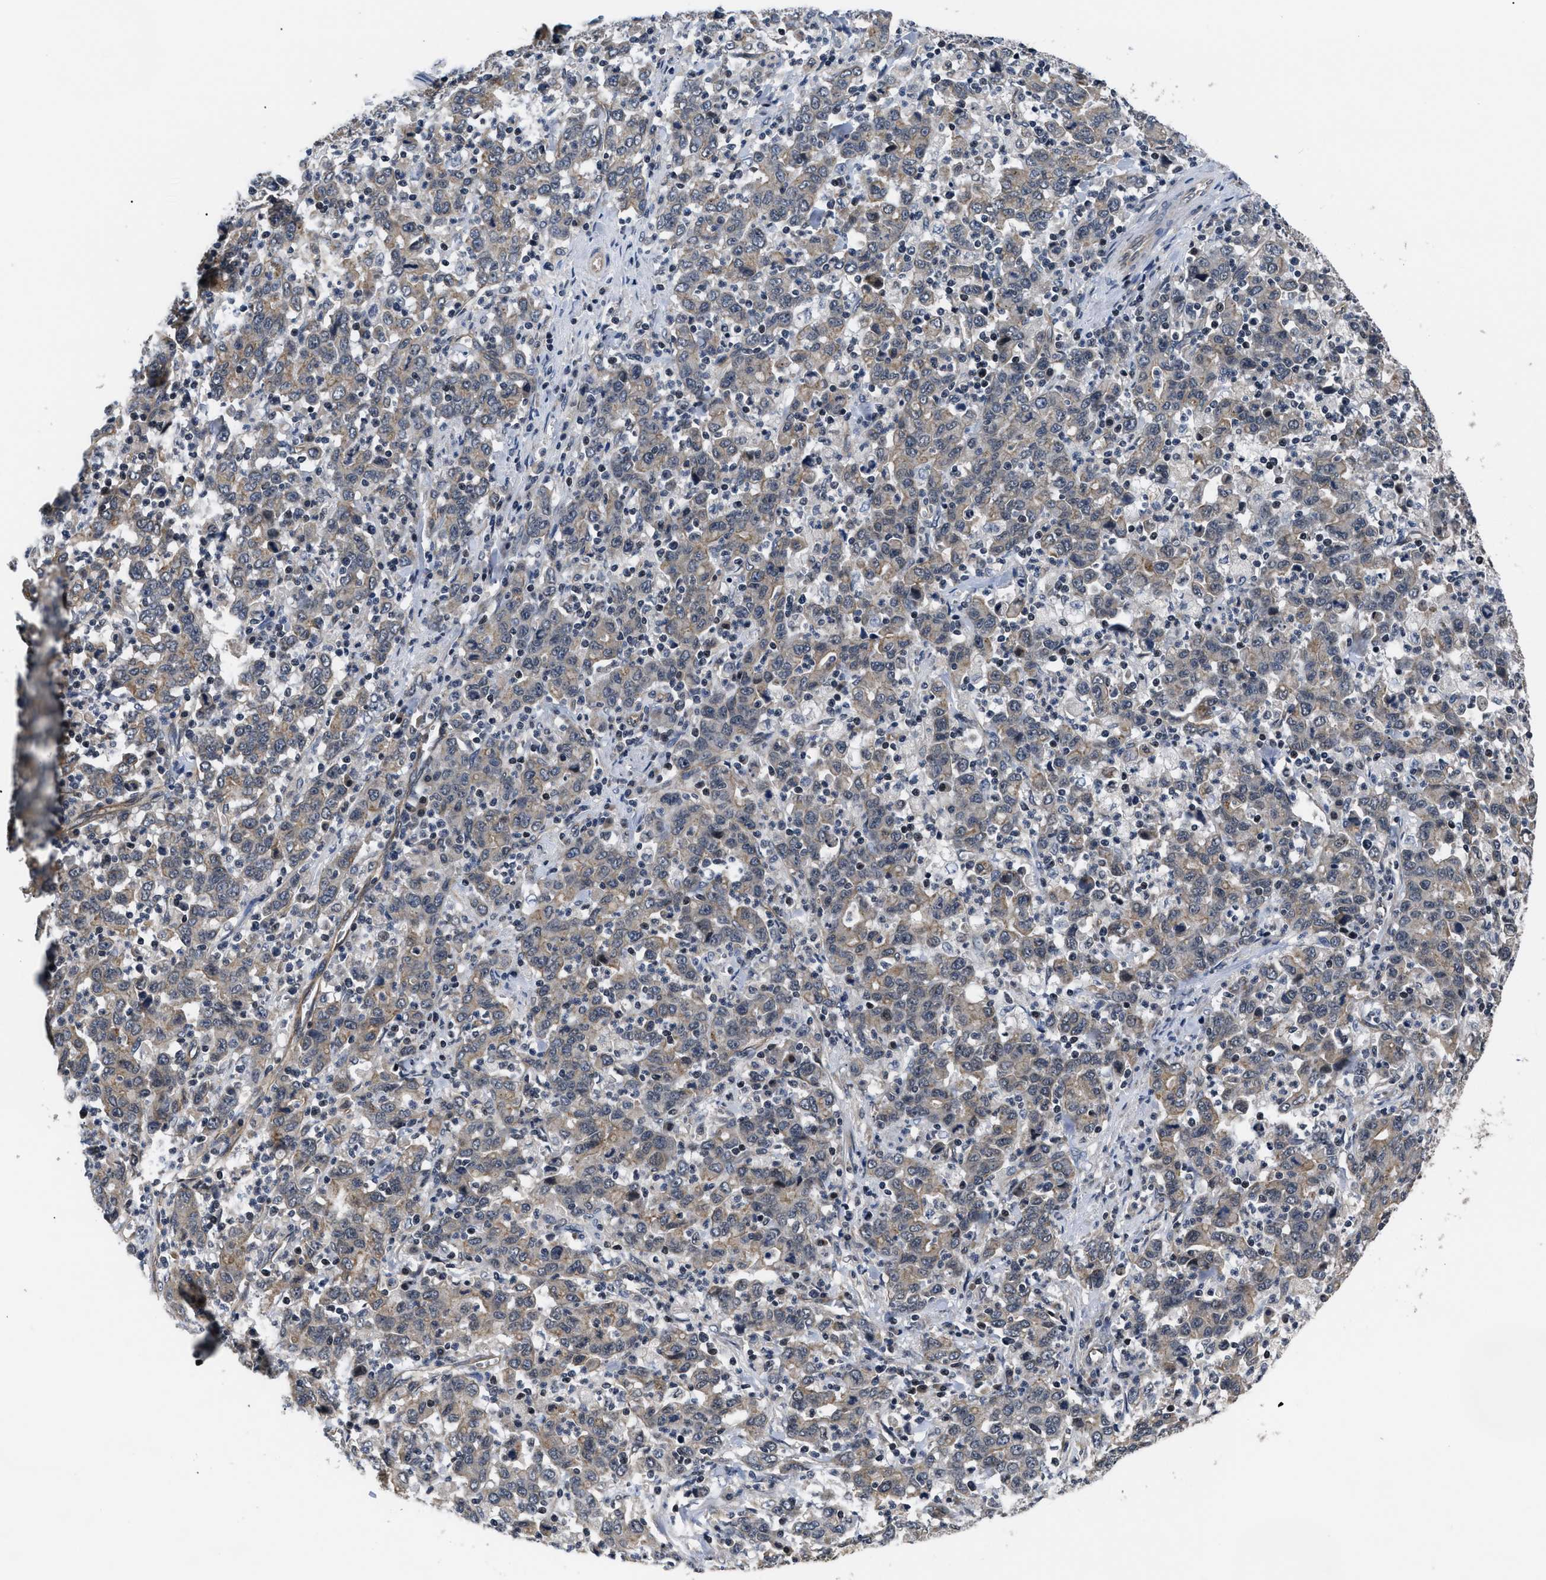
{"staining": {"intensity": "weak", "quantity": "25%-75%", "location": "cytoplasmic/membranous"}, "tissue": "stomach cancer", "cell_type": "Tumor cells", "image_type": "cancer", "snomed": [{"axis": "morphology", "description": "Adenocarcinoma, NOS"}, {"axis": "topography", "description": "Stomach, upper"}], "caption": "Immunohistochemical staining of human adenocarcinoma (stomach) shows weak cytoplasmic/membranous protein staining in about 25%-75% of tumor cells.", "gene": "DNAJC14", "patient": {"sex": "male", "age": 69}}